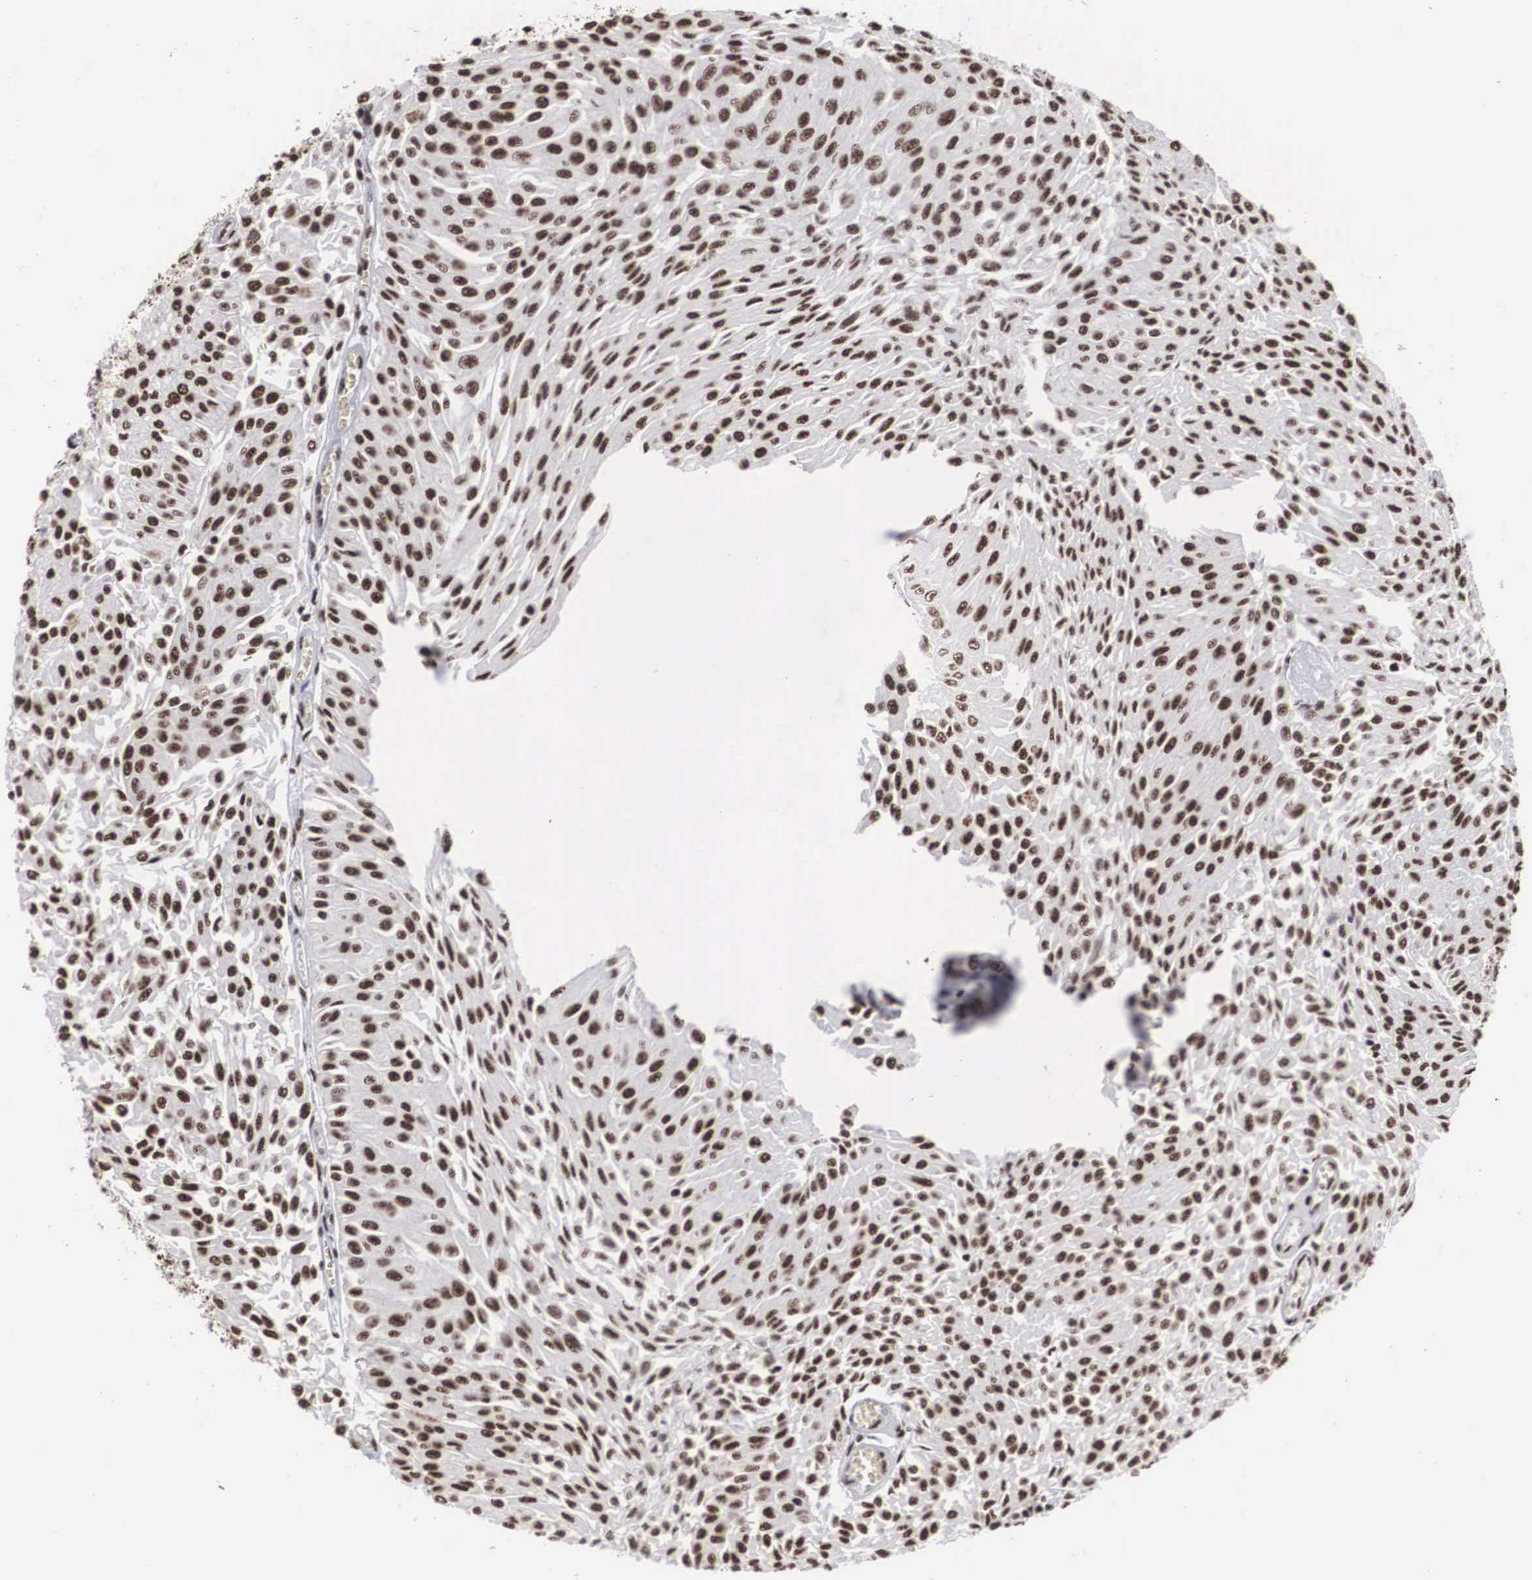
{"staining": {"intensity": "moderate", "quantity": ">75%", "location": "nuclear"}, "tissue": "urothelial cancer", "cell_type": "Tumor cells", "image_type": "cancer", "snomed": [{"axis": "morphology", "description": "Urothelial carcinoma, Low grade"}, {"axis": "topography", "description": "Urinary bladder"}], "caption": "Urothelial cancer tissue exhibits moderate nuclear staining in approximately >75% of tumor cells", "gene": "ACIN1", "patient": {"sex": "male", "age": 86}}